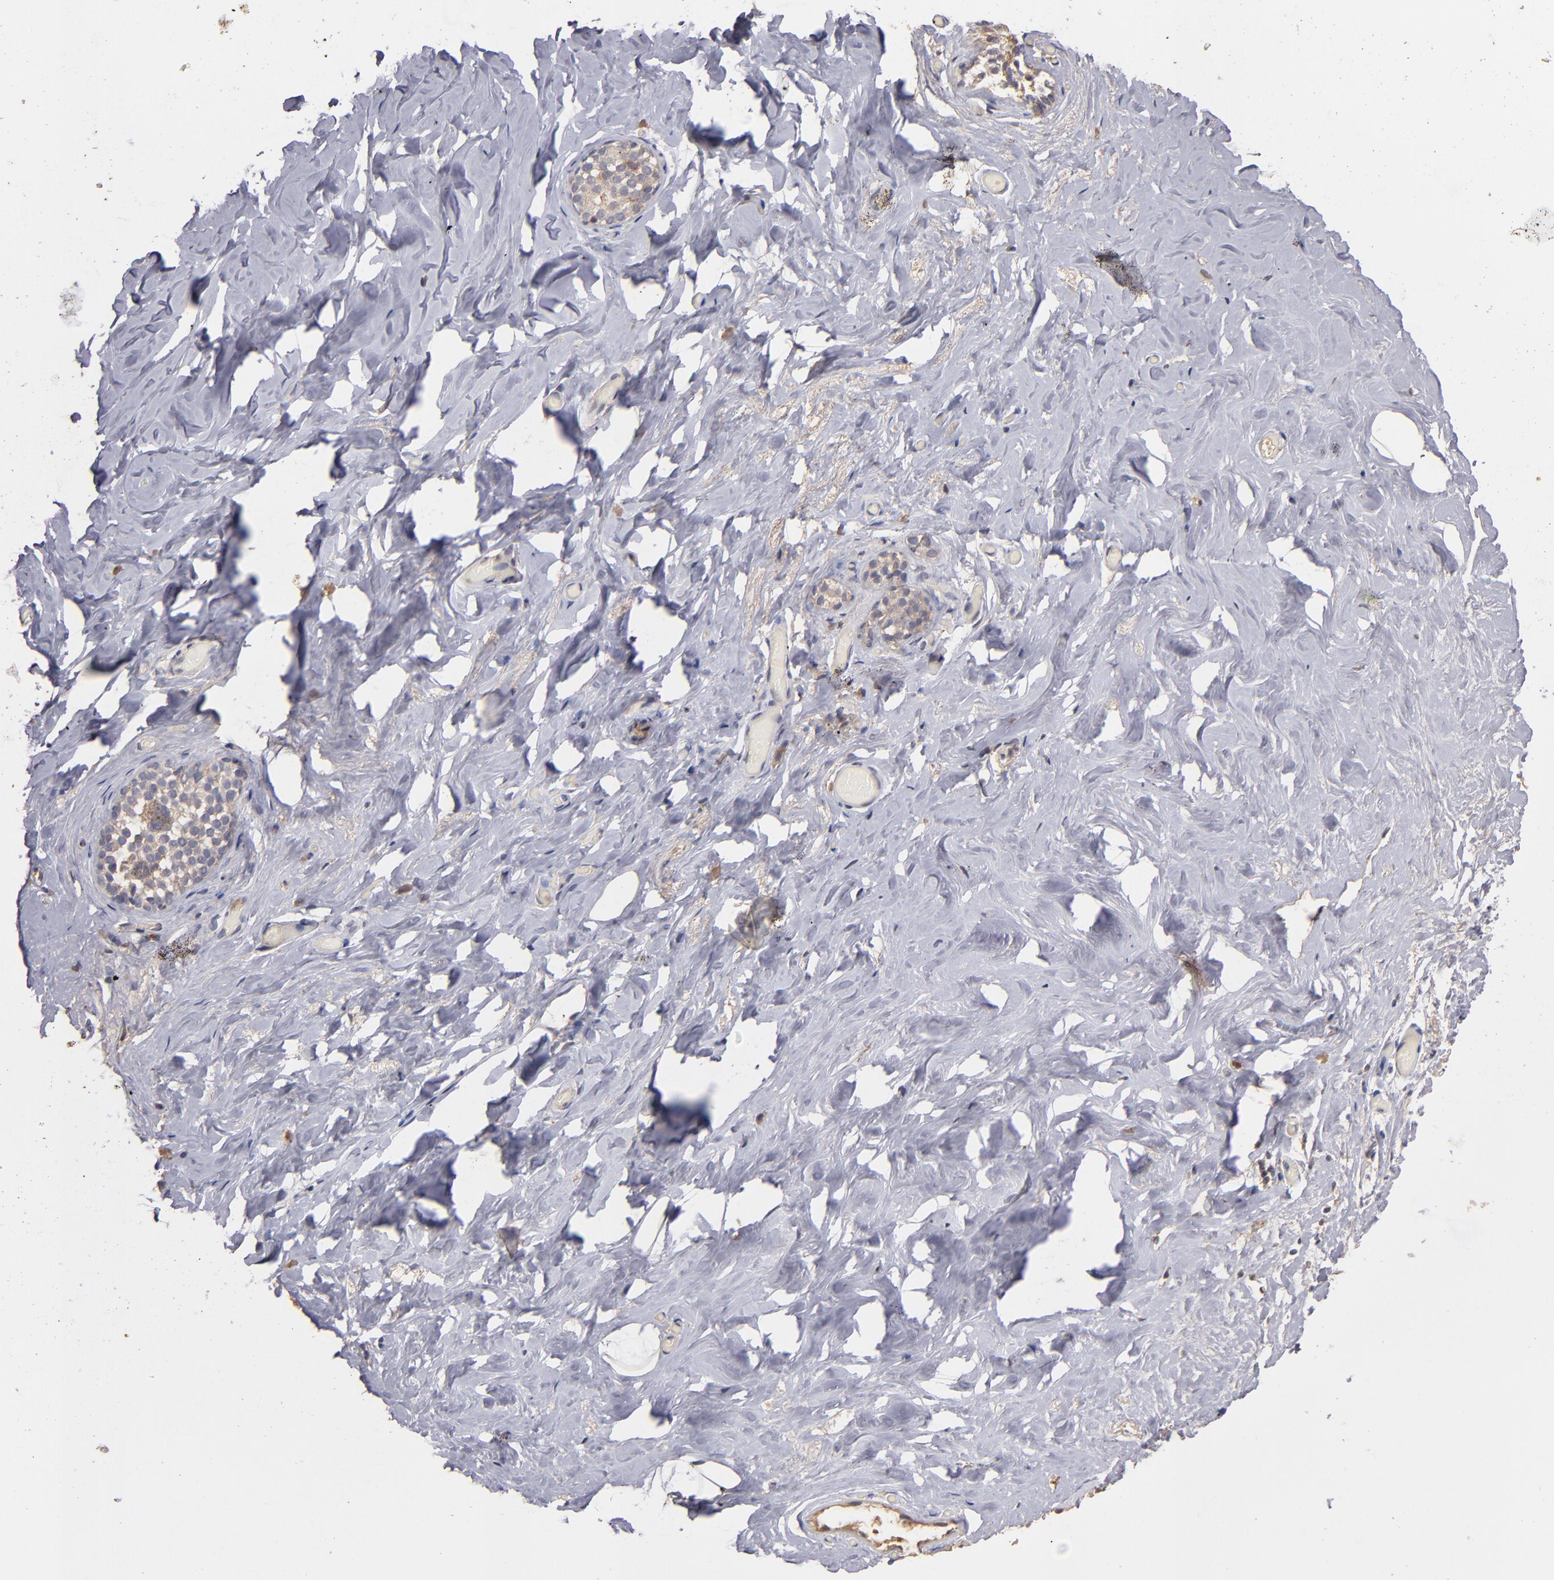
{"staining": {"intensity": "negative", "quantity": "none", "location": "none"}, "tissue": "breast", "cell_type": "Adipocytes", "image_type": "normal", "snomed": [{"axis": "morphology", "description": "Normal tissue, NOS"}, {"axis": "topography", "description": "Breast"}], "caption": "The photomicrograph displays no staining of adipocytes in benign breast.", "gene": "UPF3B", "patient": {"sex": "female", "age": 75}}